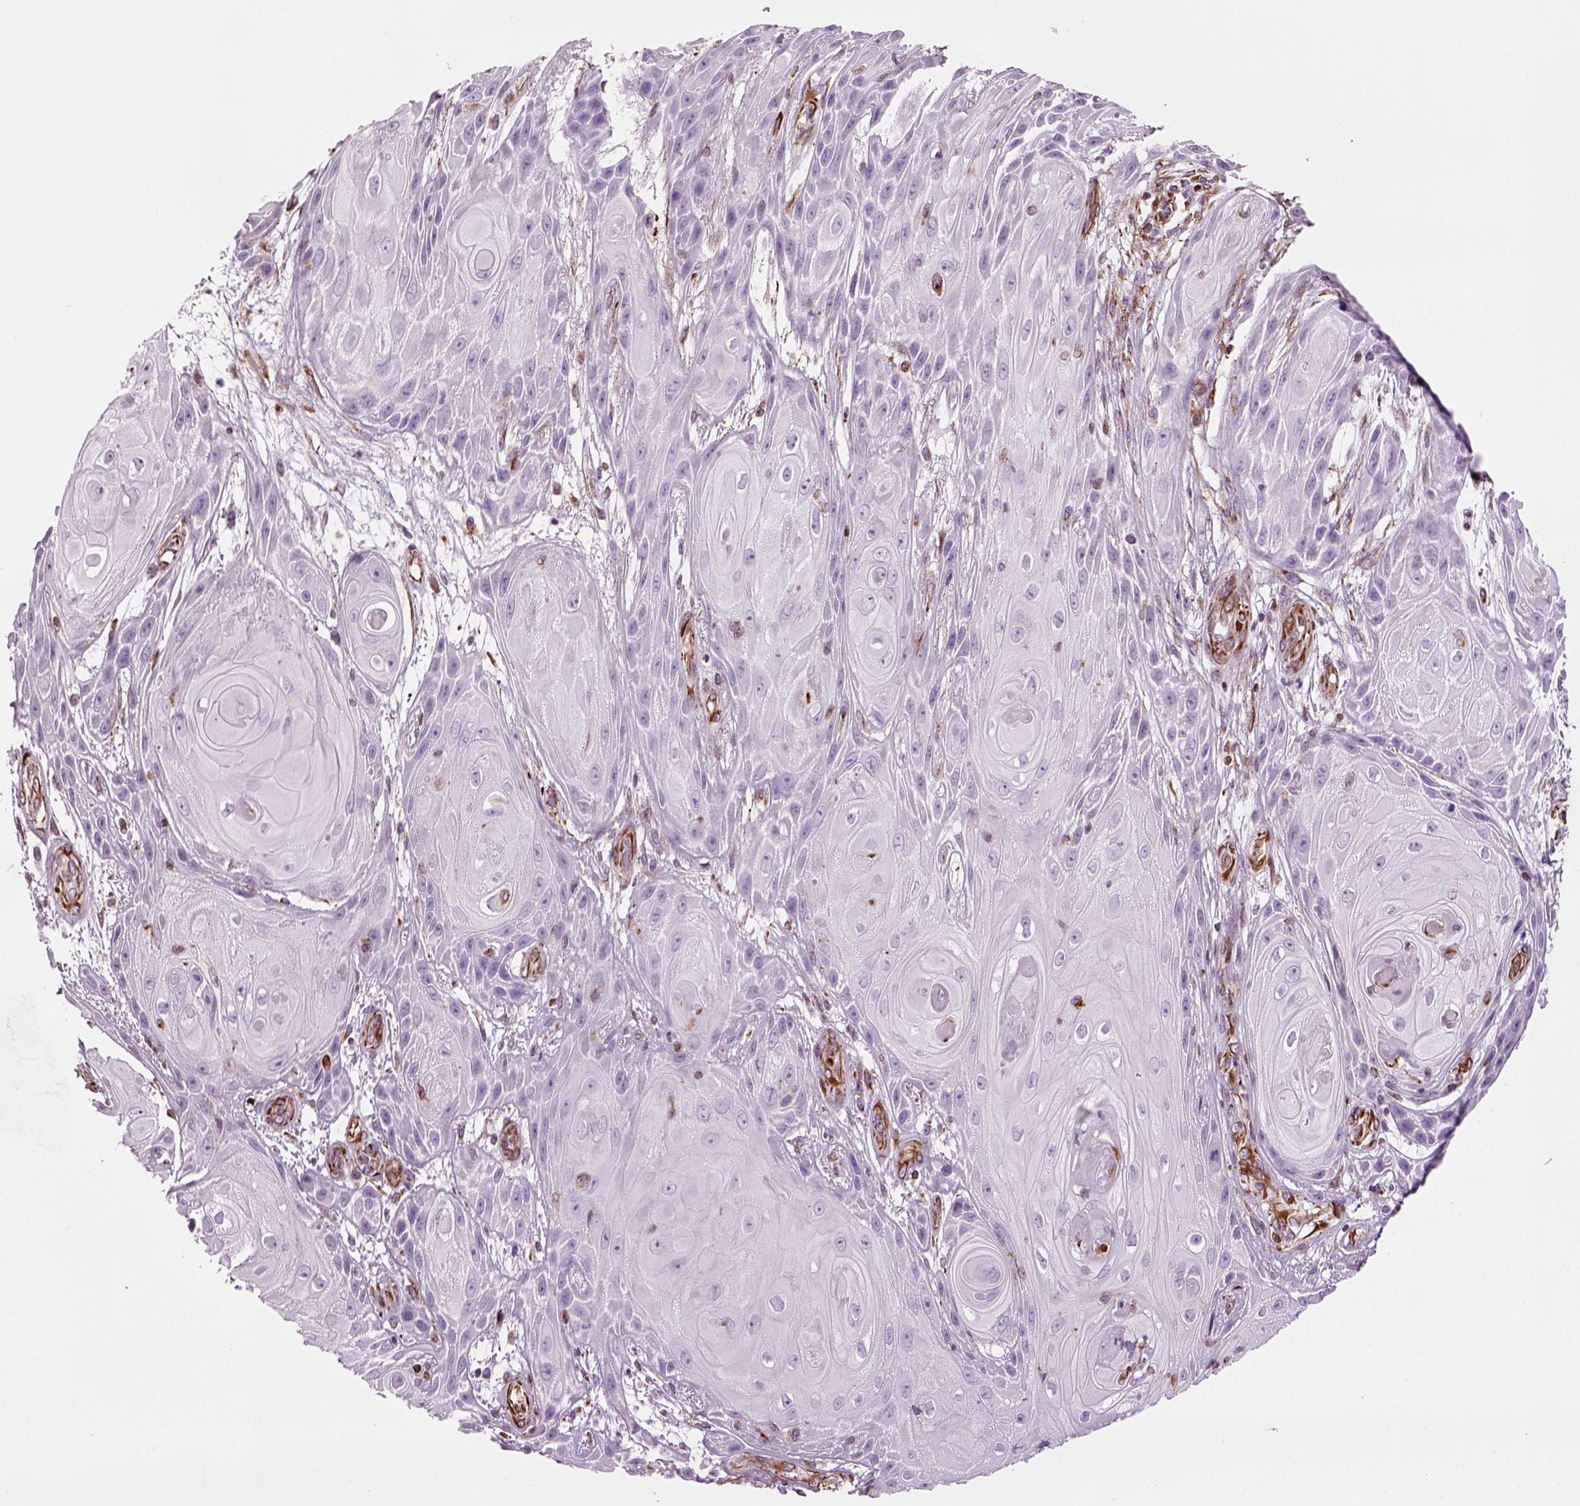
{"staining": {"intensity": "negative", "quantity": "none", "location": "none"}, "tissue": "skin cancer", "cell_type": "Tumor cells", "image_type": "cancer", "snomed": [{"axis": "morphology", "description": "Squamous cell carcinoma, NOS"}, {"axis": "topography", "description": "Skin"}], "caption": "A high-resolution micrograph shows IHC staining of skin squamous cell carcinoma, which displays no significant staining in tumor cells. (DAB (3,3'-diaminobenzidine) immunohistochemistry visualized using brightfield microscopy, high magnification).", "gene": "ACER3", "patient": {"sex": "male", "age": 62}}